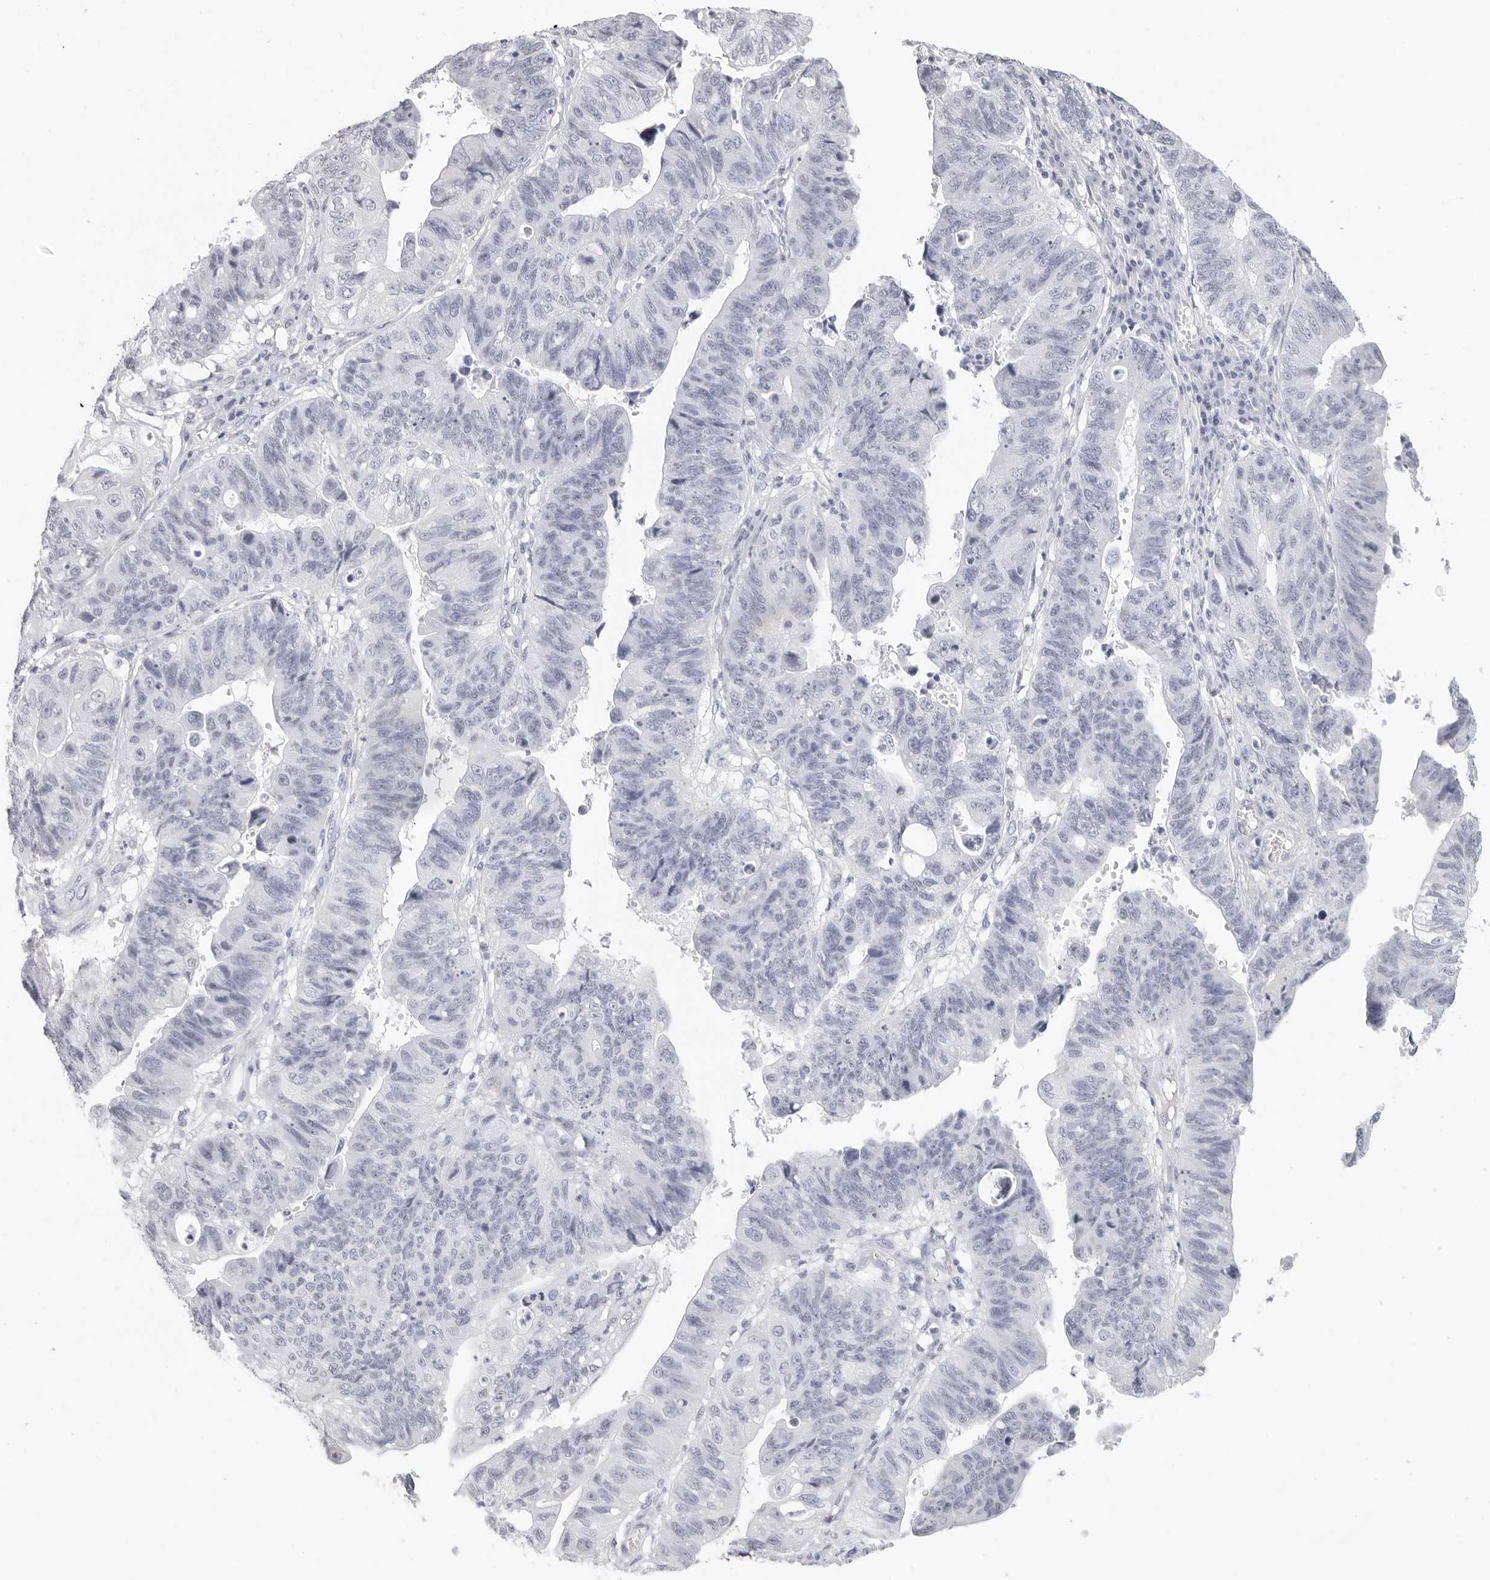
{"staining": {"intensity": "negative", "quantity": "none", "location": "none"}, "tissue": "stomach cancer", "cell_type": "Tumor cells", "image_type": "cancer", "snomed": [{"axis": "morphology", "description": "Adenocarcinoma, NOS"}, {"axis": "topography", "description": "Stomach"}], "caption": "Micrograph shows no protein expression in tumor cells of stomach cancer (adenocarcinoma) tissue.", "gene": "AGMAT", "patient": {"sex": "male", "age": 59}}